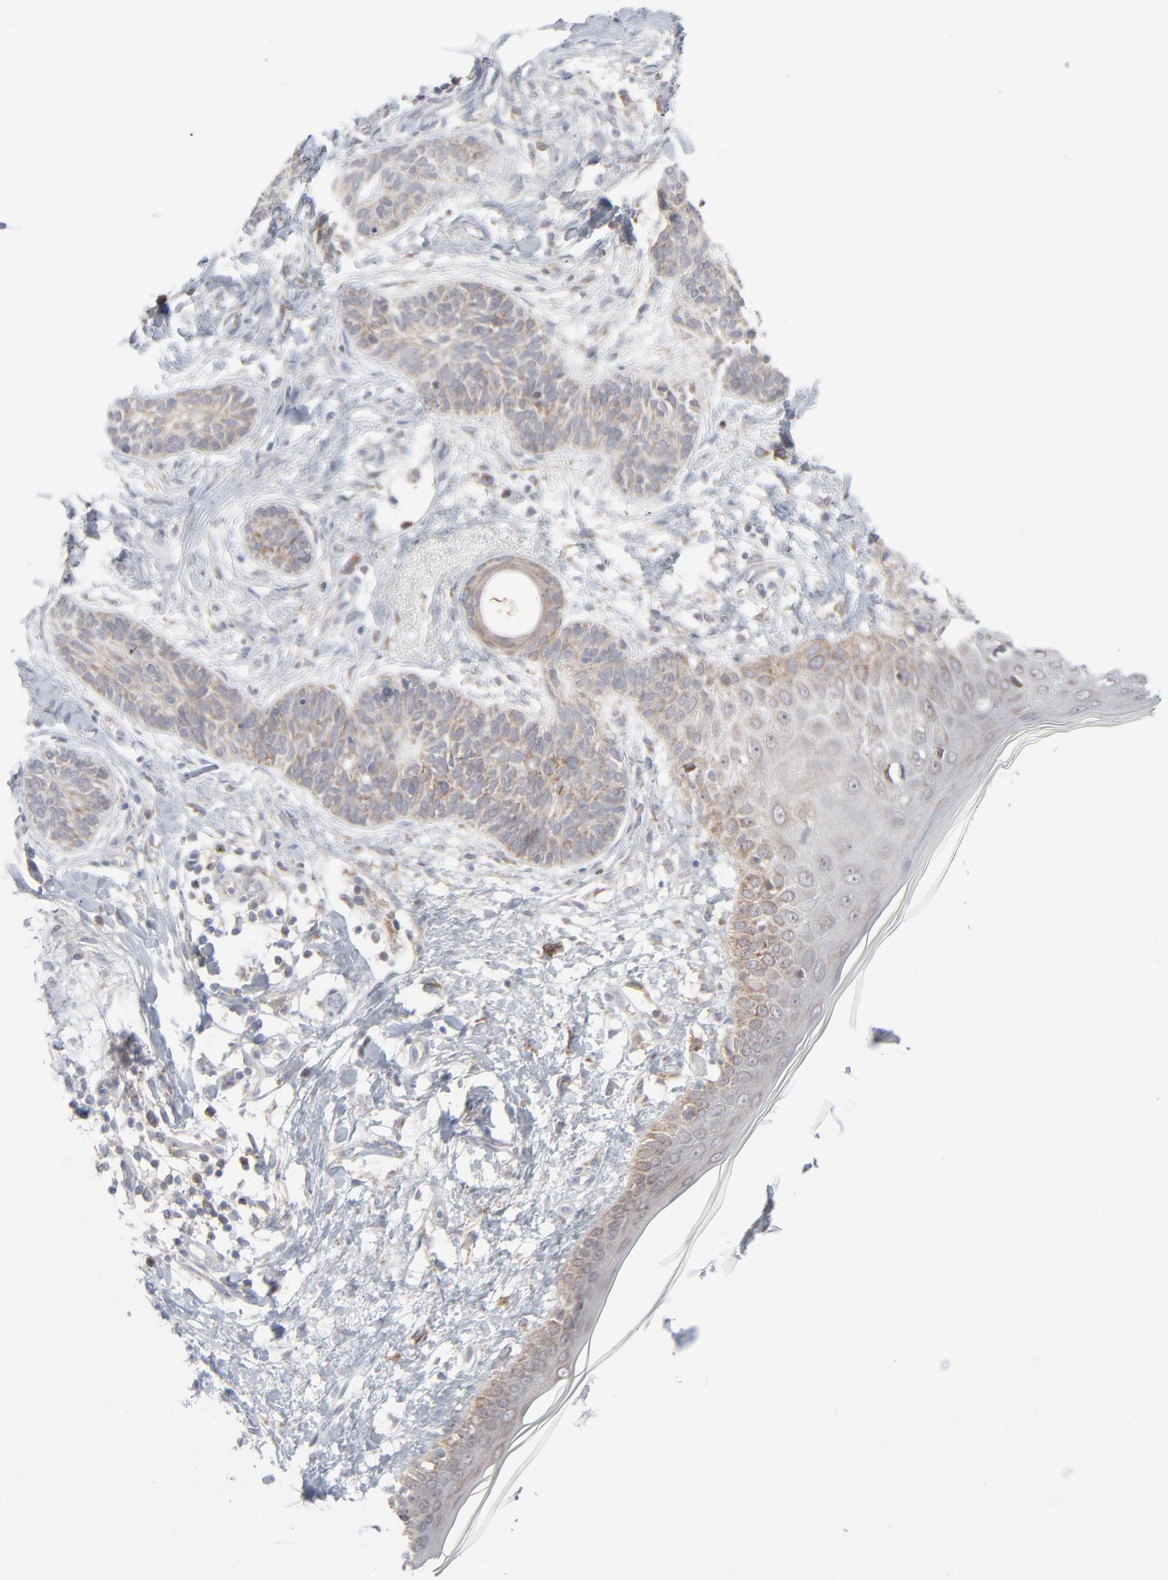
{"staining": {"intensity": "weak", "quantity": ">75%", "location": "cytoplasmic/membranous"}, "tissue": "skin cancer", "cell_type": "Tumor cells", "image_type": "cancer", "snomed": [{"axis": "morphology", "description": "Normal tissue, NOS"}, {"axis": "morphology", "description": "Basal cell carcinoma"}, {"axis": "topography", "description": "Skin"}], "caption": "Protein expression by immunohistochemistry (IHC) reveals weak cytoplasmic/membranous positivity in about >75% of tumor cells in skin cancer. (DAB = brown stain, brightfield microscopy at high magnification).", "gene": "KDSR", "patient": {"sex": "male", "age": 63}}